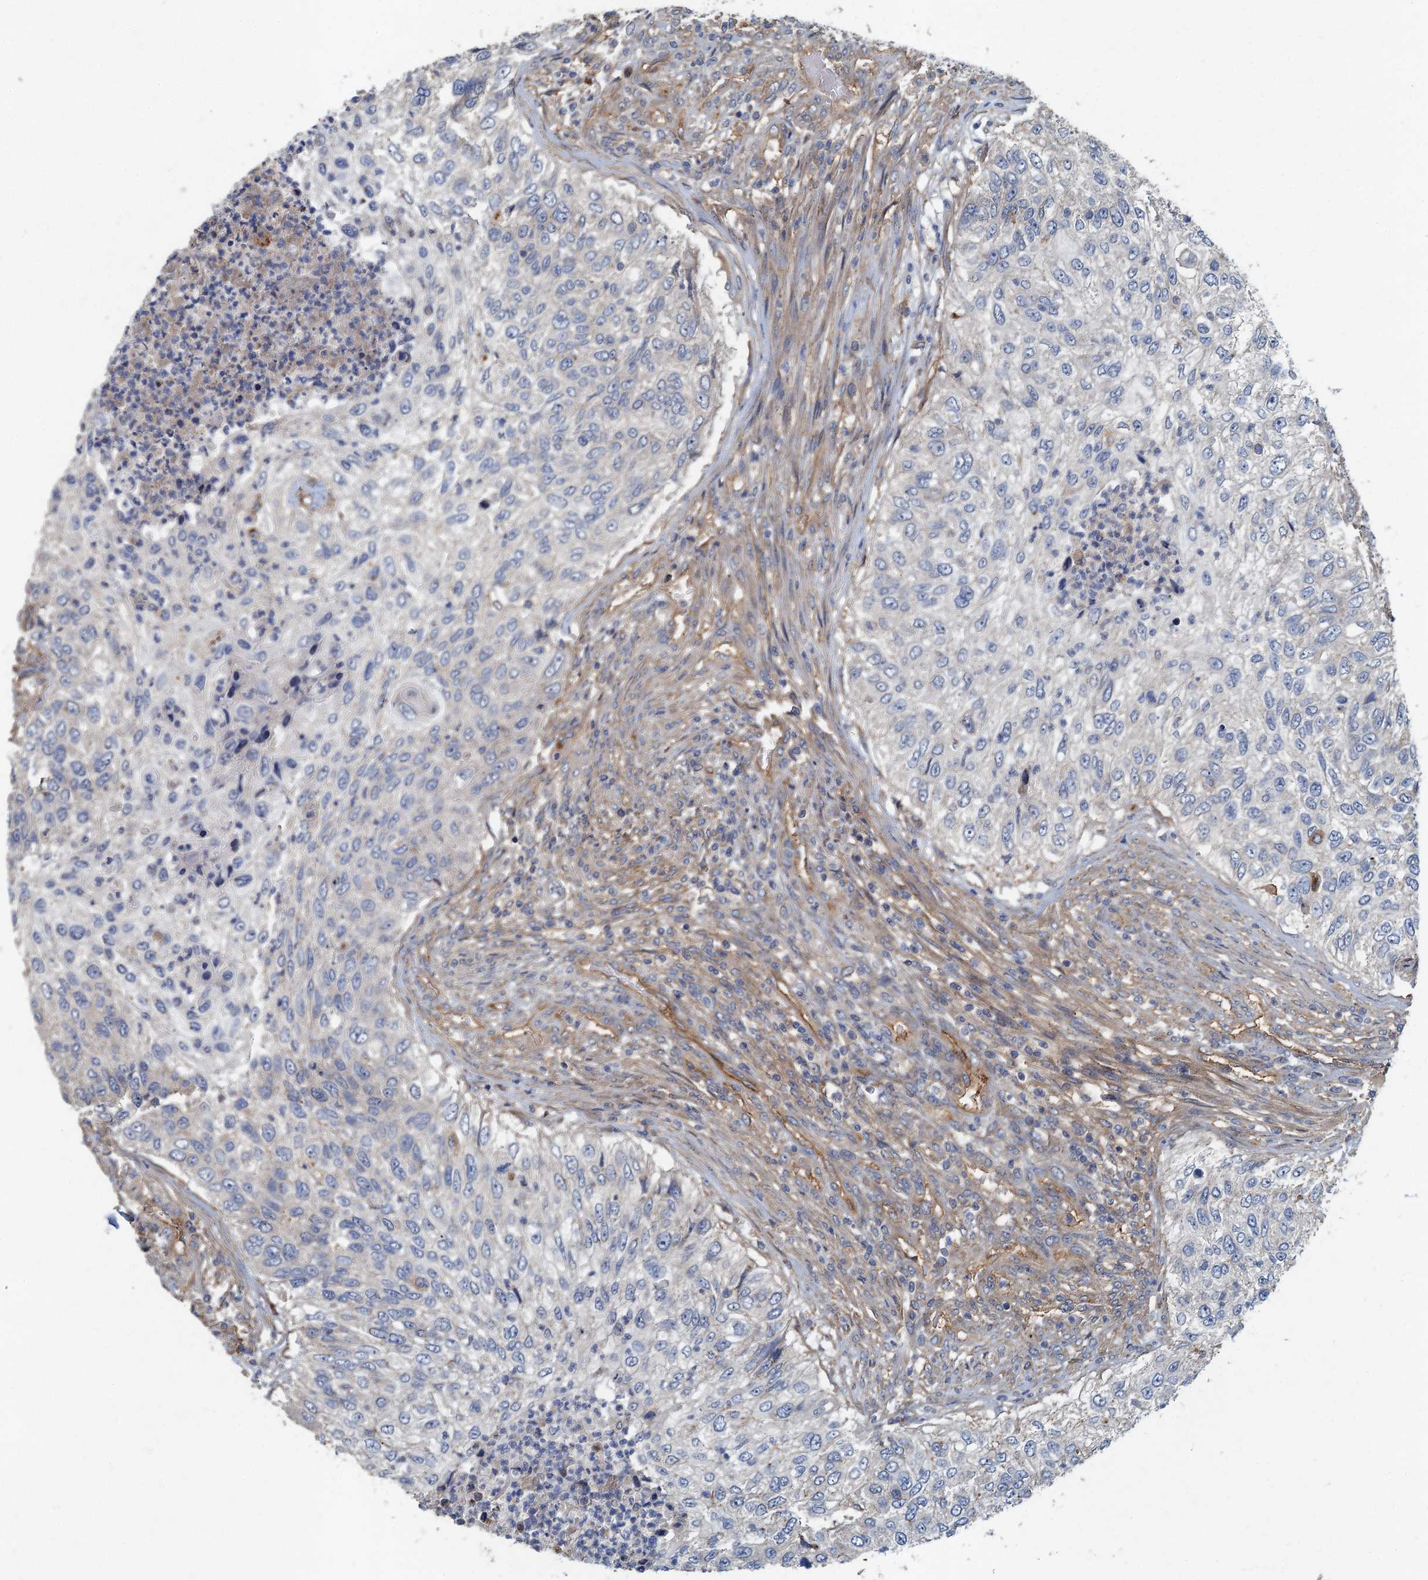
{"staining": {"intensity": "negative", "quantity": "none", "location": "none"}, "tissue": "urothelial cancer", "cell_type": "Tumor cells", "image_type": "cancer", "snomed": [{"axis": "morphology", "description": "Urothelial carcinoma, High grade"}, {"axis": "topography", "description": "Urinary bladder"}], "caption": "An IHC image of urothelial carcinoma (high-grade) is shown. There is no staining in tumor cells of urothelial carcinoma (high-grade). (DAB IHC with hematoxylin counter stain).", "gene": "ARL11", "patient": {"sex": "female", "age": 60}}